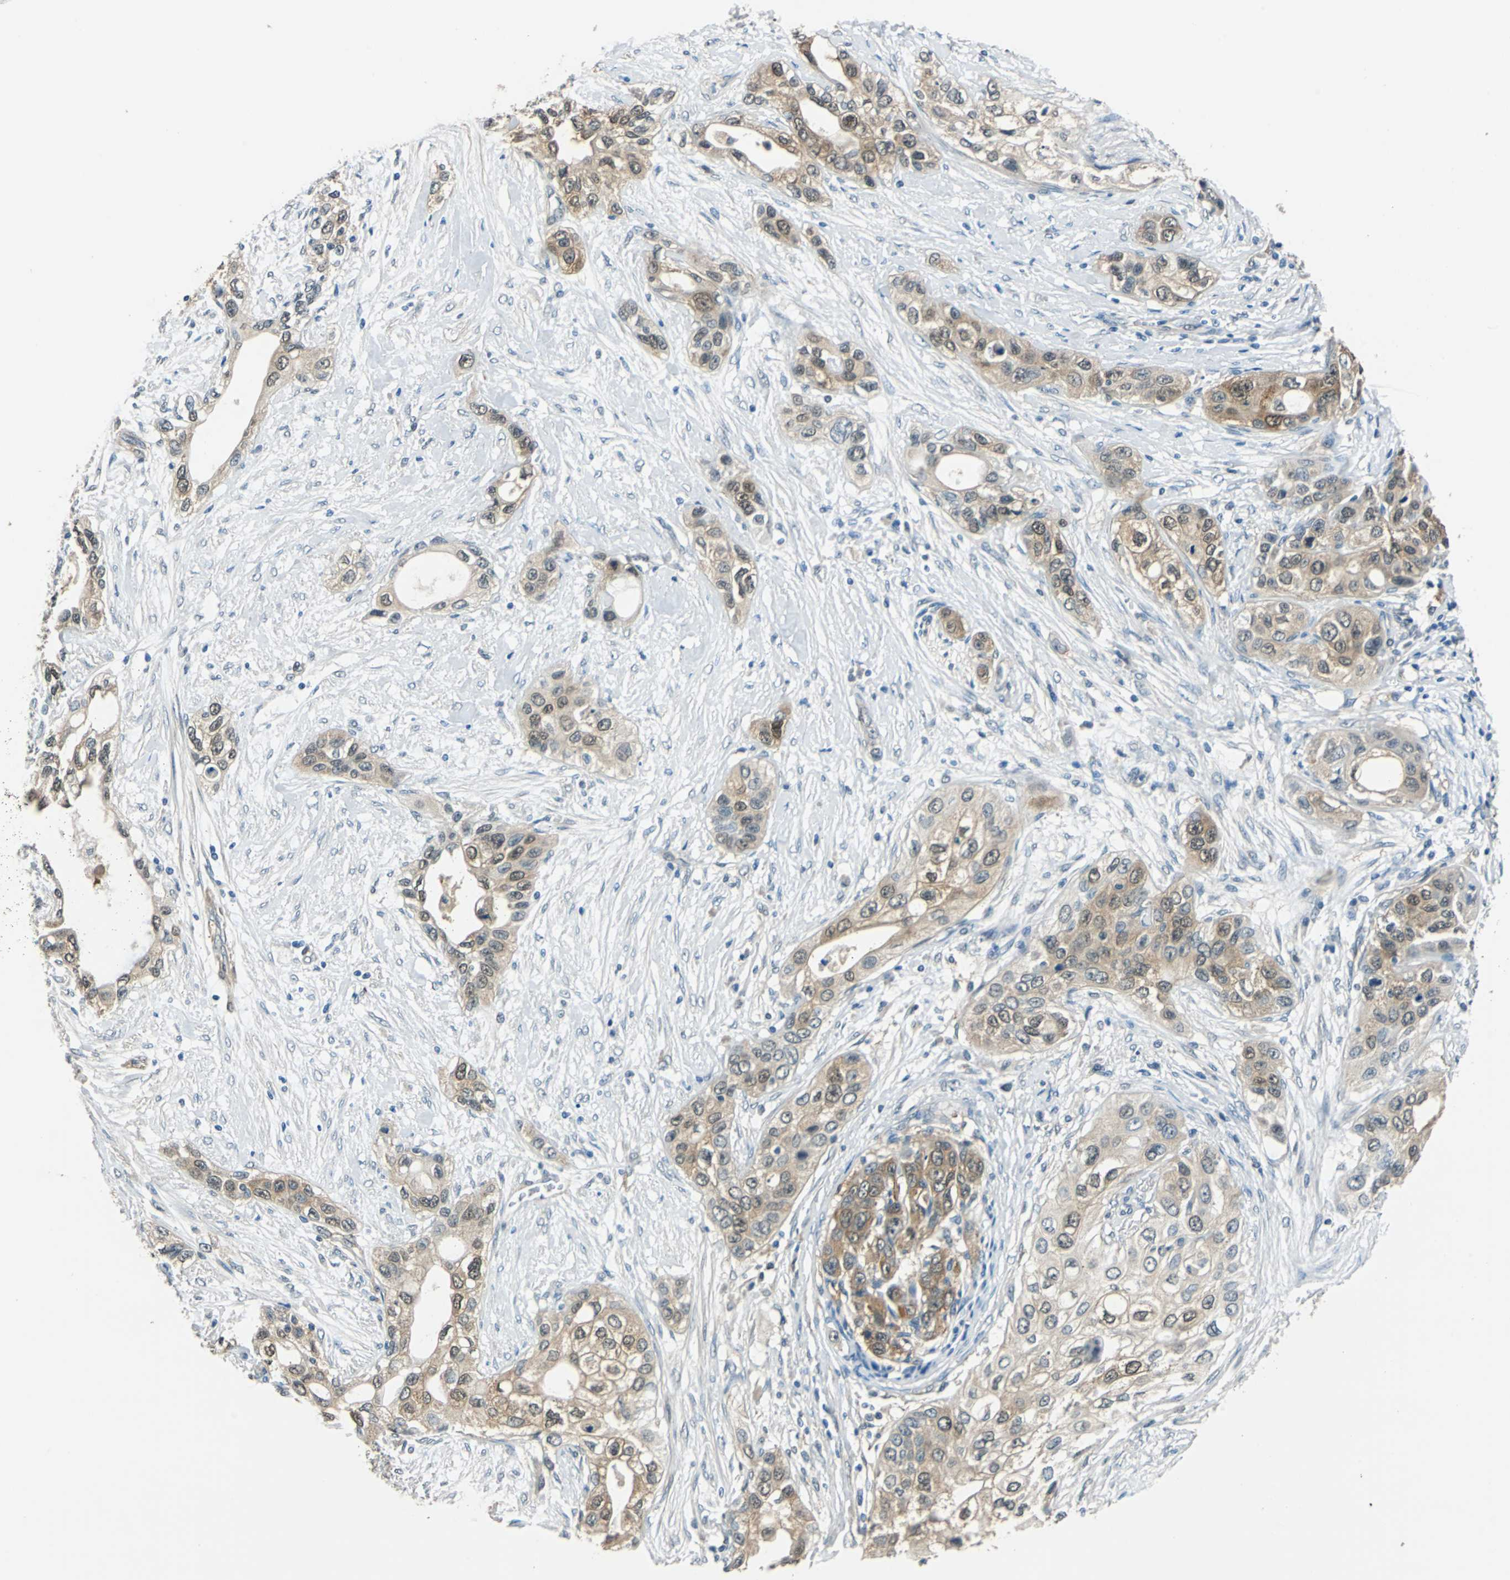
{"staining": {"intensity": "moderate", "quantity": "25%-75%", "location": "cytoplasmic/membranous,nuclear"}, "tissue": "pancreatic cancer", "cell_type": "Tumor cells", "image_type": "cancer", "snomed": [{"axis": "morphology", "description": "Adenocarcinoma, NOS"}, {"axis": "topography", "description": "Pancreas"}], "caption": "High-power microscopy captured an immunohistochemistry (IHC) photomicrograph of pancreatic cancer, revealing moderate cytoplasmic/membranous and nuclear expression in about 25%-75% of tumor cells.", "gene": "FKBP4", "patient": {"sex": "female", "age": 70}}